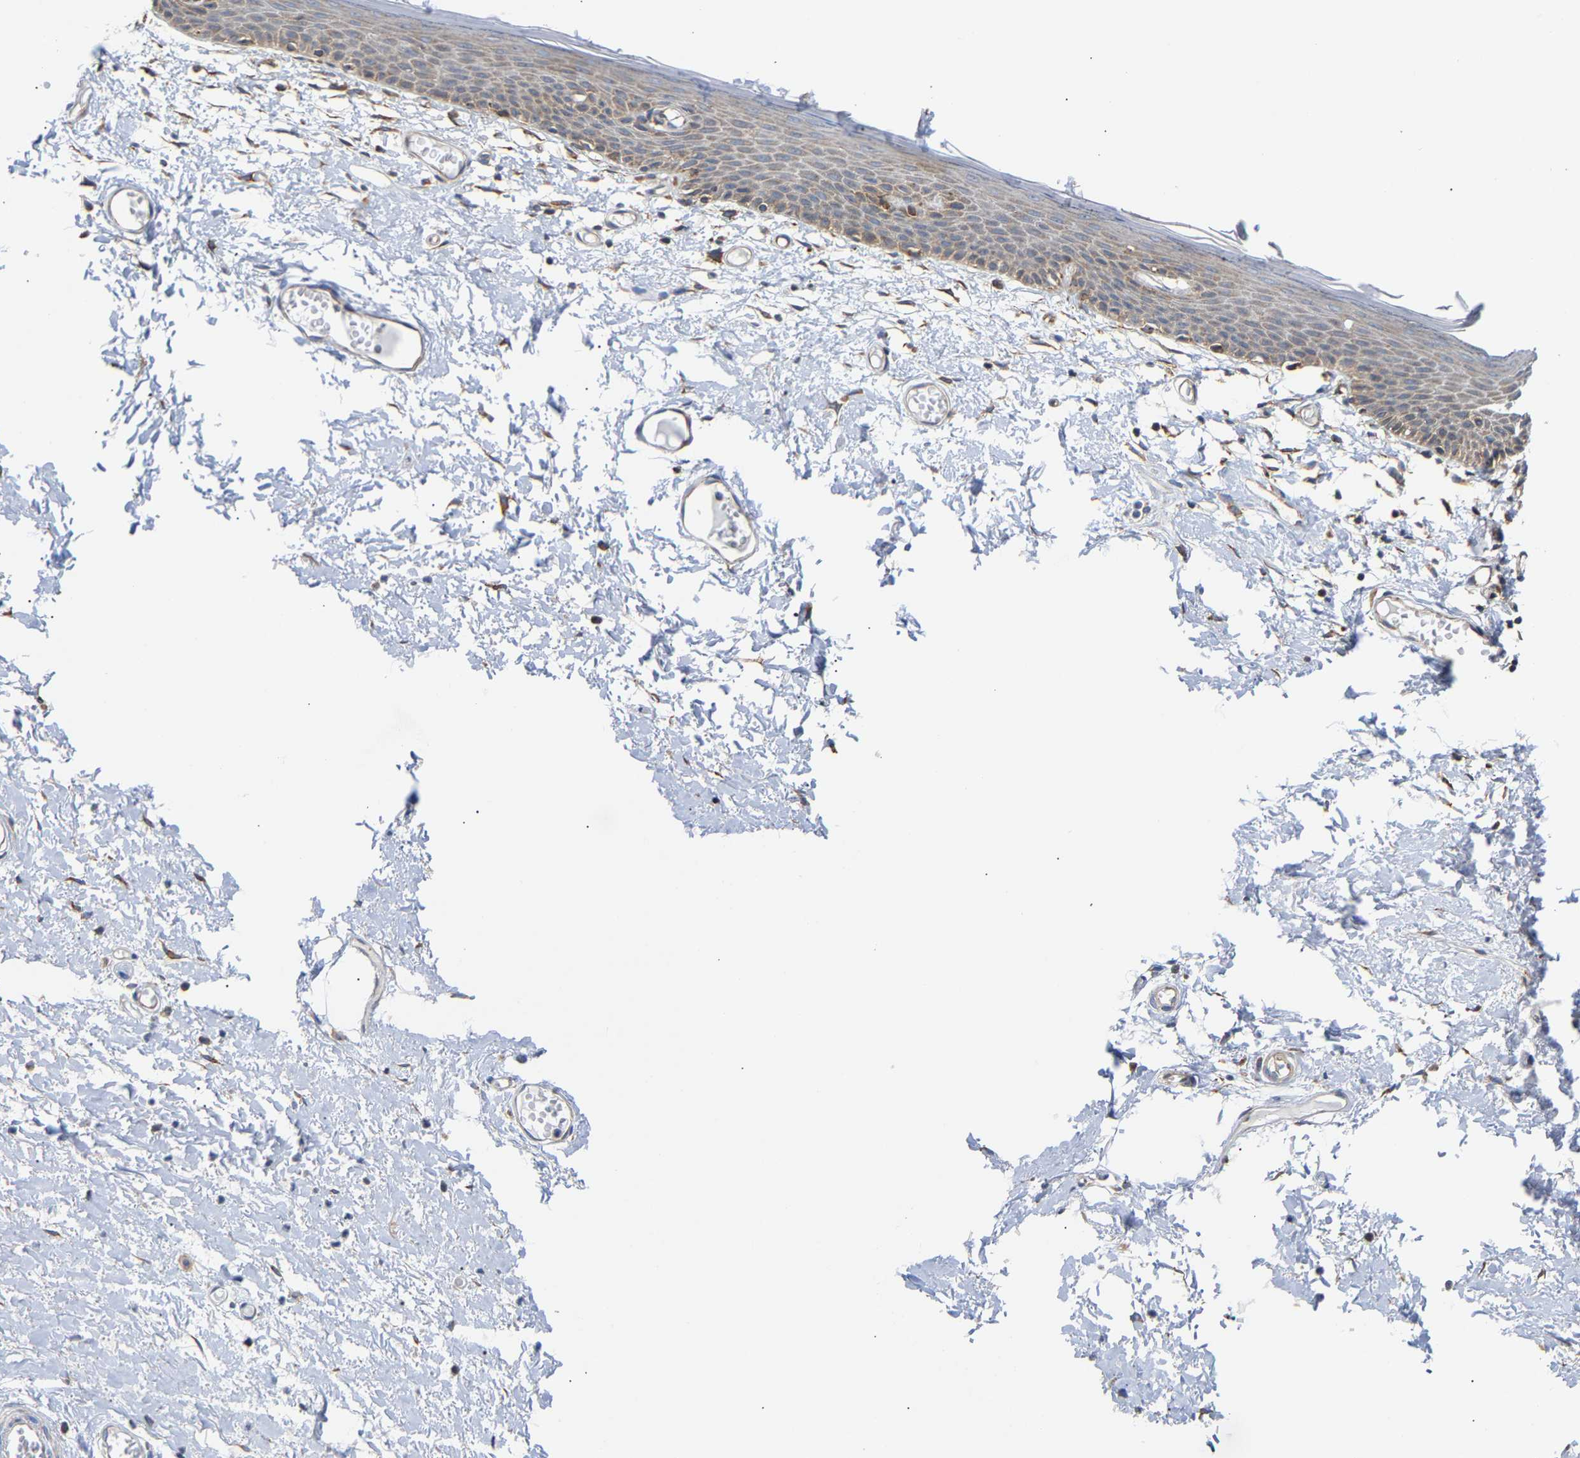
{"staining": {"intensity": "moderate", "quantity": "25%-75%", "location": "cytoplasmic/membranous"}, "tissue": "skin", "cell_type": "Epidermal cells", "image_type": "normal", "snomed": [{"axis": "morphology", "description": "Normal tissue, NOS"}, {"axis": "topography", "description": "Vulva"}], "caption": "This image shows immunohistochemistry (IHC) staining of normal human skin, with medium moderate cytoplasmic/membranous positivity in approximately 25%-75% of epidermal cells.", "gene": "ARAP1", "patient": {"sex": "female", "age": 54}}